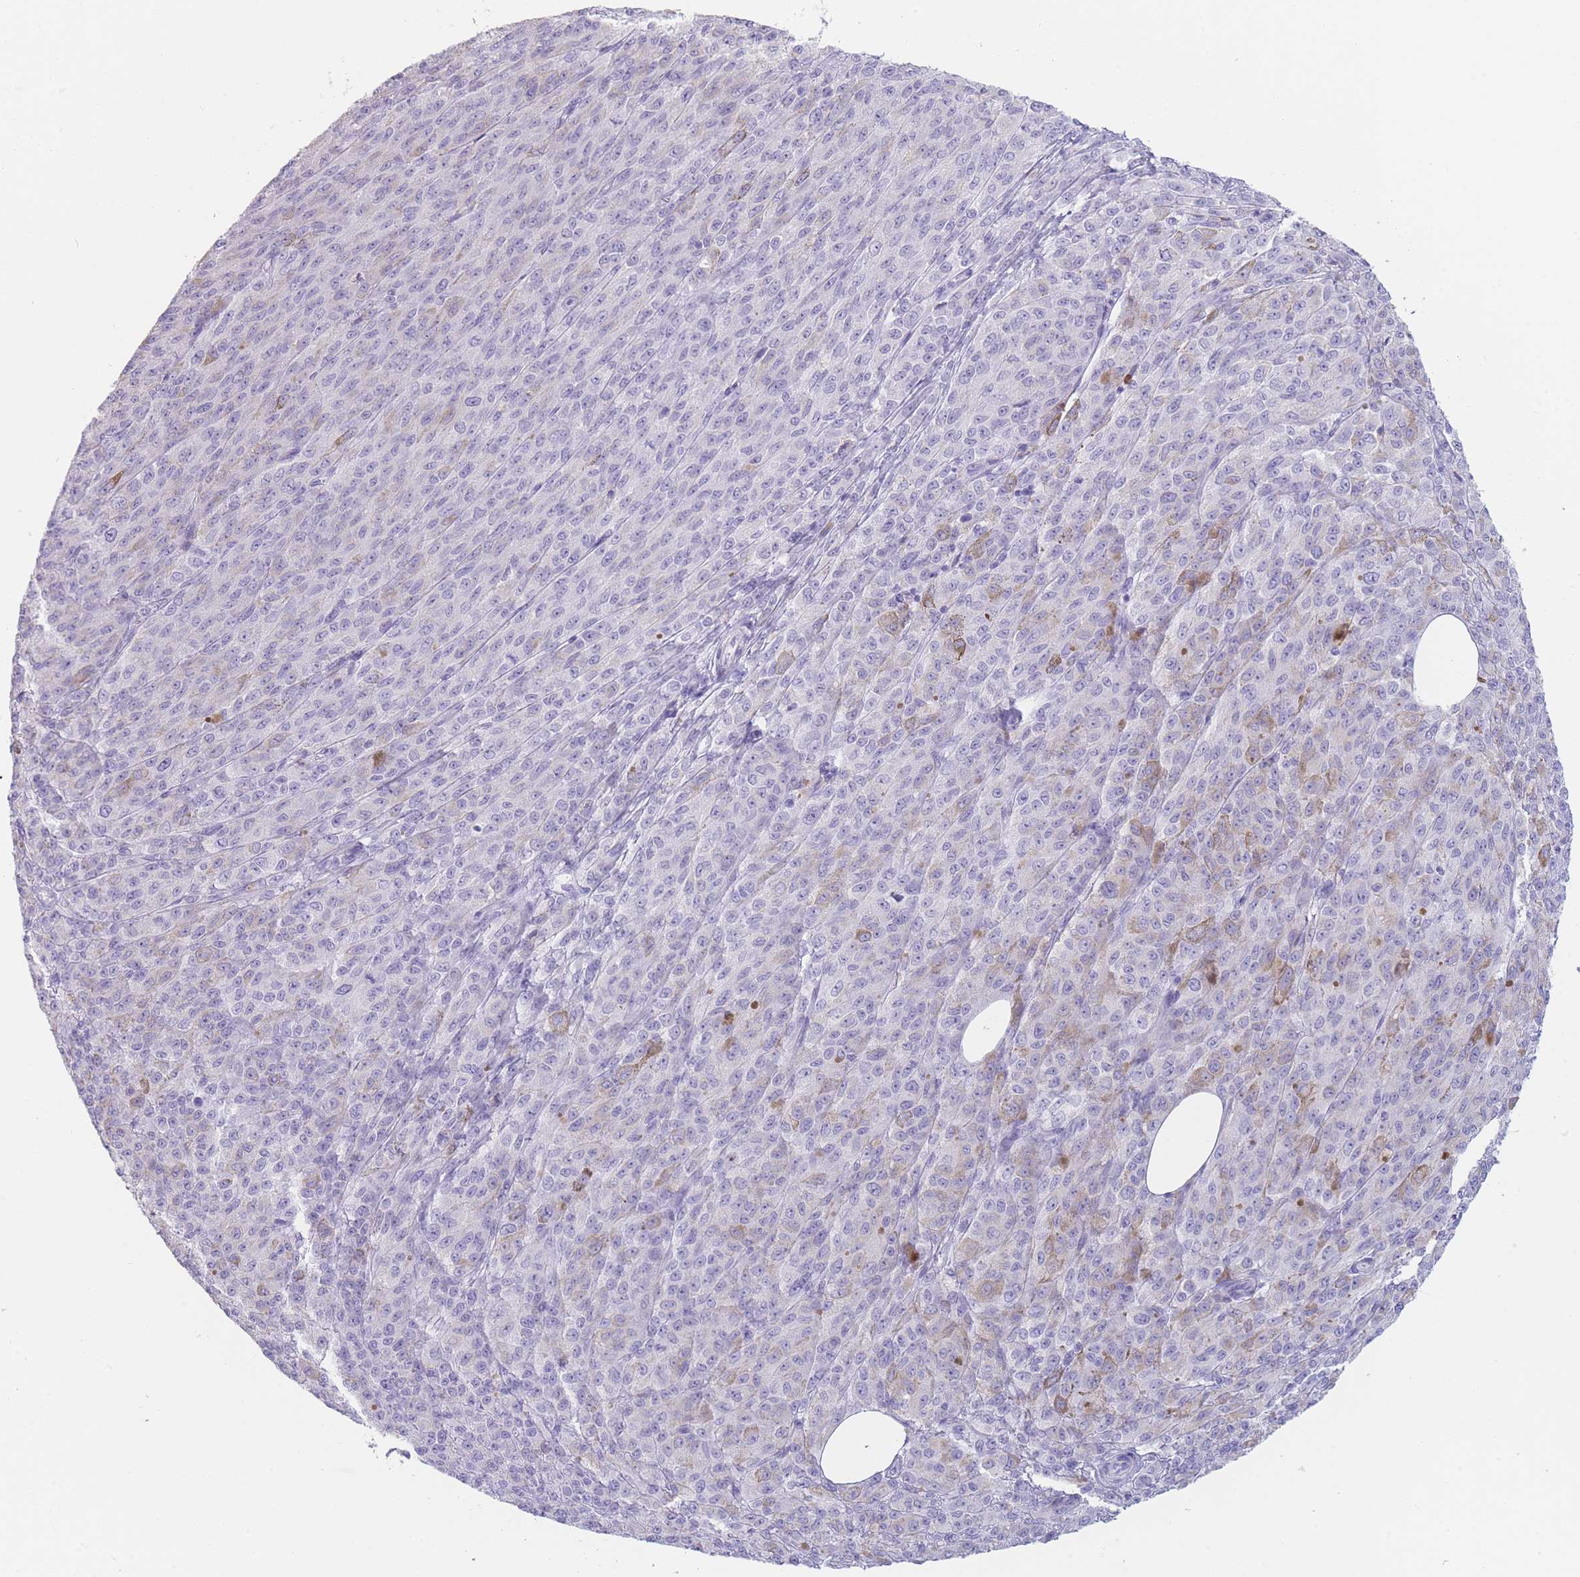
{"staining": {"intensity": "negative", "quantity": "none", "location": "none"}, "tissue": "melanoma", "cell_type": "Tumor cells", "image_type": "cancer", "snomed": [{"axis": "morphology", "description": "Malignant melanoma, NOS"}, {"axis": "topography", "description": "Skin"}], "caption": "This is an immunohistochemistry (IHC) histopathology image of human melanoma. There is no positivity in tumor cells.", "gene": "GPR12", "patient": {"sex": "female", "age": 52}}